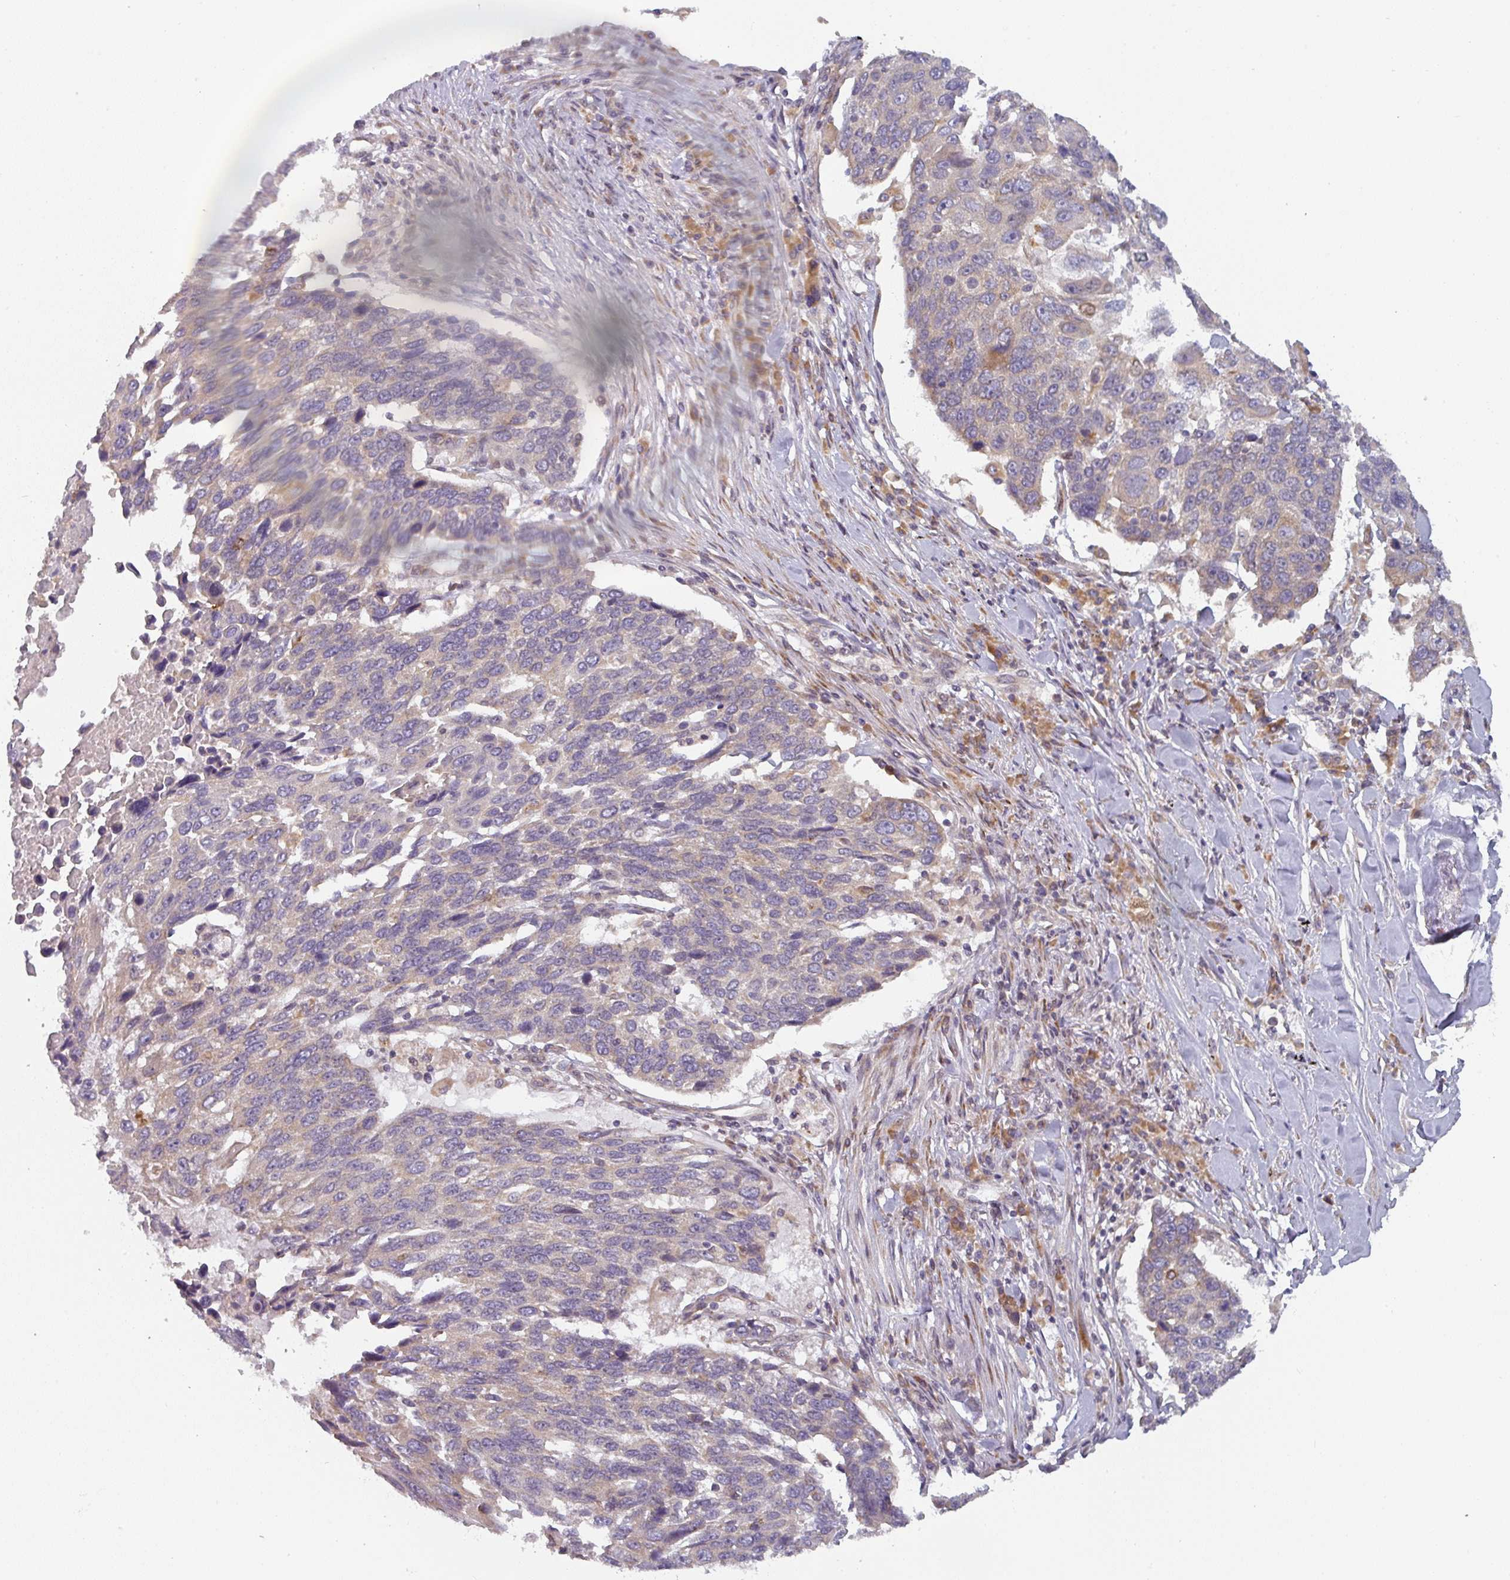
{"staining": {"intensity": "weak", "quantity": "25%-75%", "location": "cytoplasmic/membranous"}, "tissue": "lung cancer", "cell_type": "Tumor cells", "image_type": "cancer", "snomed": [{"axis": "morphology", "description": "Squamous cell carcinoma, NOS"}, {"axis": "topography", "description": "Lung"}], "caption": "Weak cytoplasmic/membranous positivity for a protein is identified in about 25%-75% of tumor cells of lung squamous cell carcinoma using immunohistochemistry (IHC).", "gene": "TAPT1", "patient": {"sex": "male", "age": 66}}